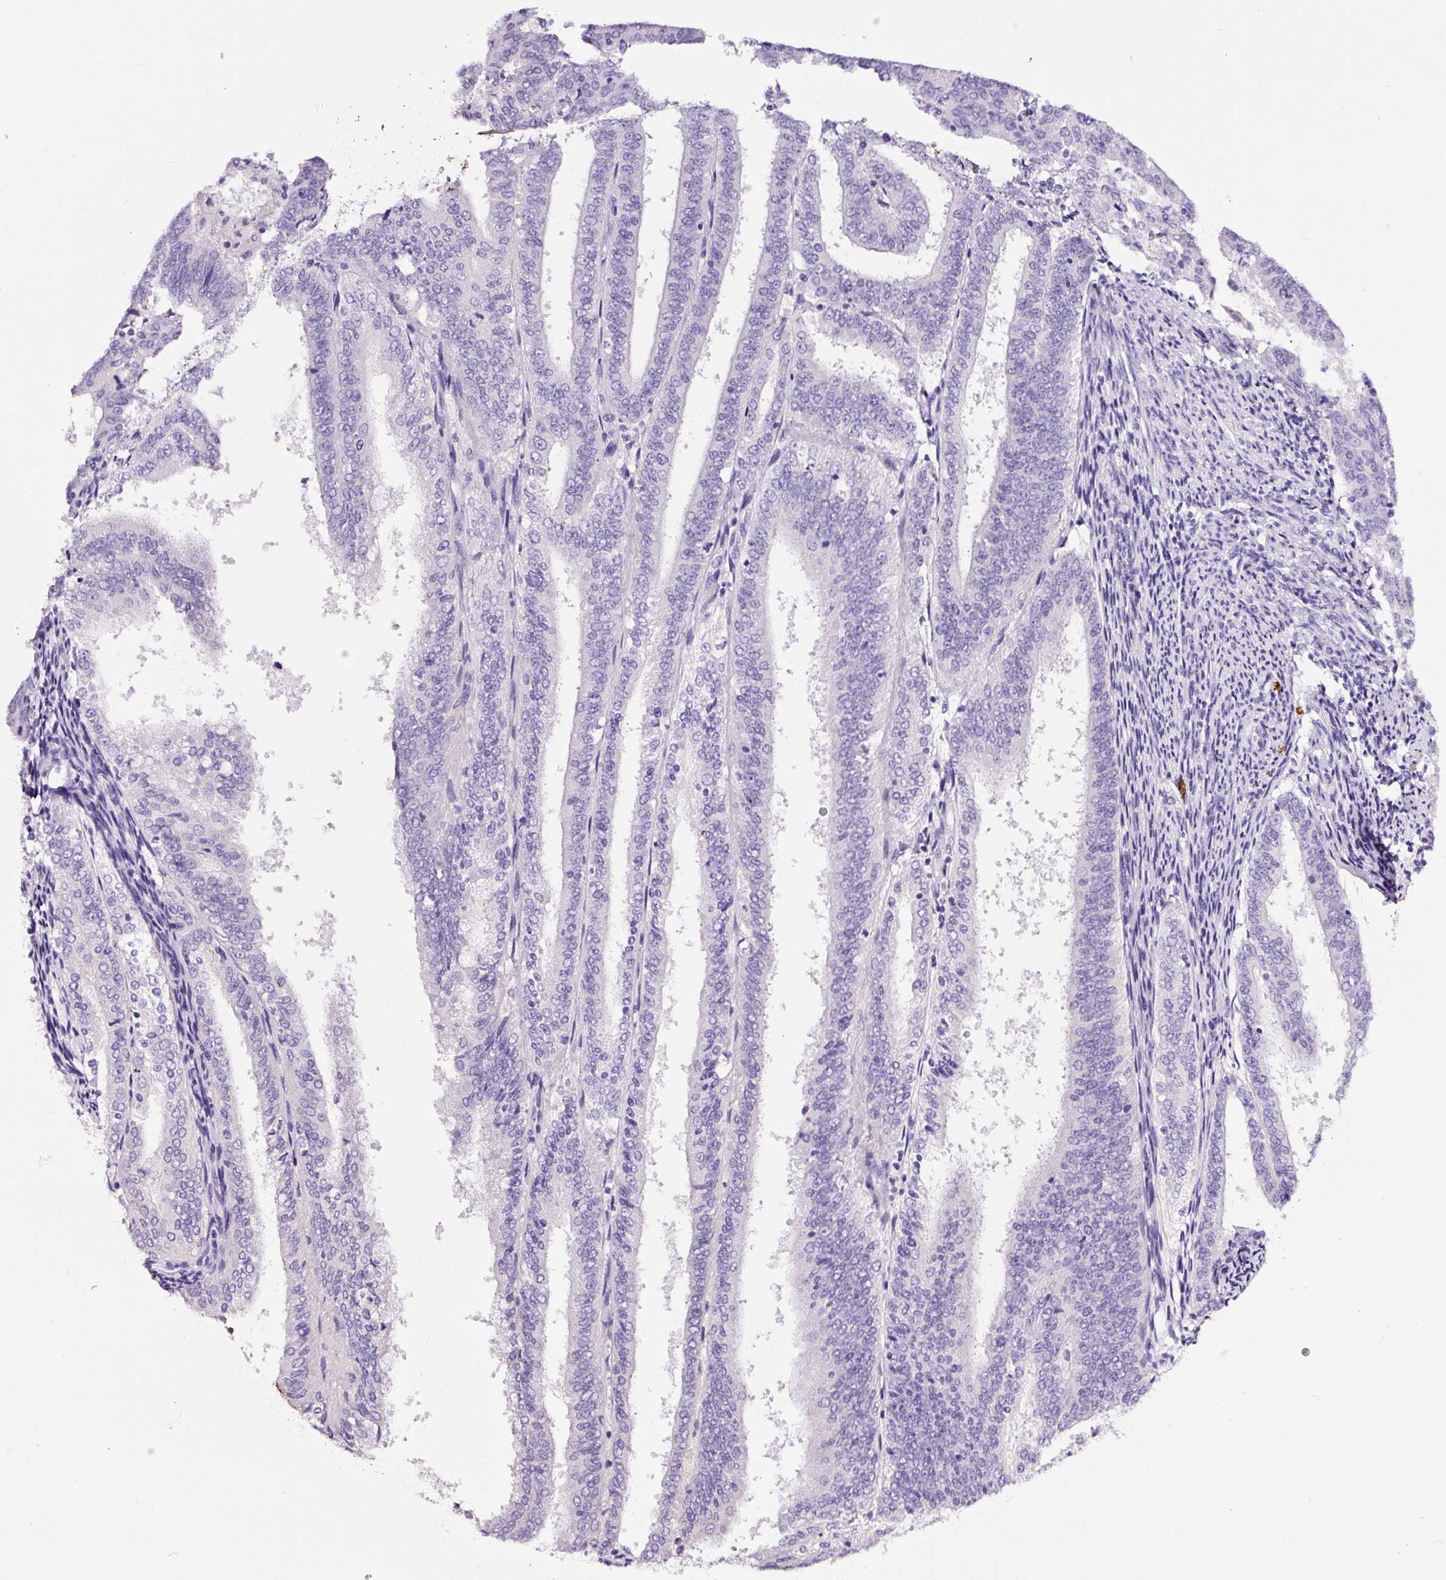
{"staining": {"intensity": "negative", "quantity": "none", "location": "none"}, "tissue": "endometrial cancer", "cell_type": "Tumor cells", "image_type": "cancer", "snomed": [{"axis": "morphology", "description": "Adenocarcinoma, NOS"}, {"axis": "topography", "description": "Endometrium"}], "caption": "Immunohistochemistry photomicrograph of neoplastic tissue: adenocarcinoma (endometrial) stained with DAB displays no significant protein staining in tumor cells.", "gene": "SP8", "patient": {"sex": "female", "age": 63}}